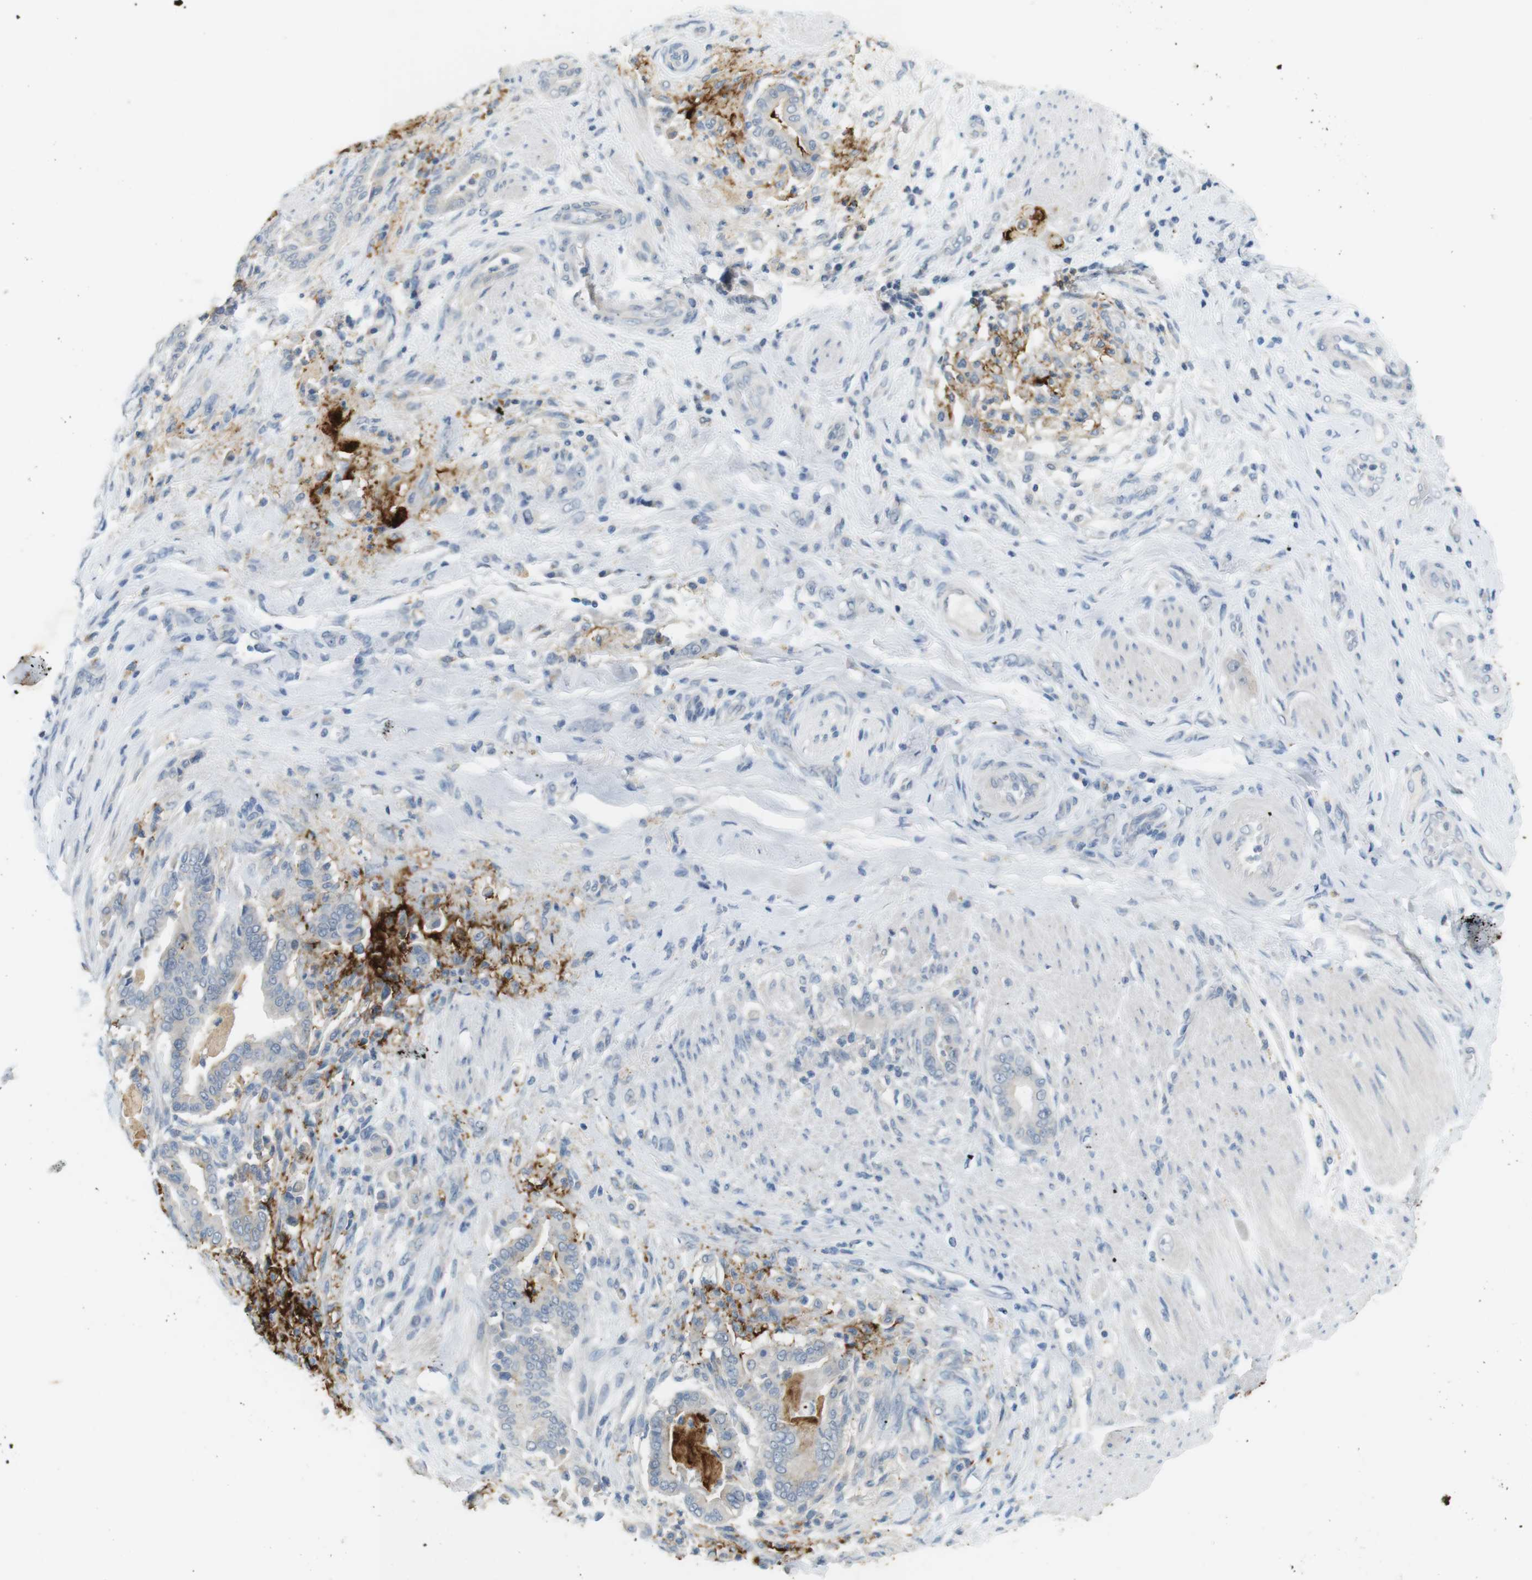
{"staining": {"intensity": "strong", "quantity": "<25%", "location": "cytoplasmic/membranous"}, "tissue": "pancreatic cancer", "cell_type": "Tumor cells", "image_type": "cancer", "snomed": [{"axis": "morphology", "description": "Normal tissue, NOS"}, {"axis": "morphology", "description": "Adenocarcinoma, NOS"}, {"axis": "topography", "description": "Pancreas"}], "caption": "Protein expression analysis of pancreatic adenocarcinoma shows strong cytoplasmic/membranous expression in about <25% of tumor cells.", "gene": "MUC5B", "patient": {"sex": "male", "age": 63}}